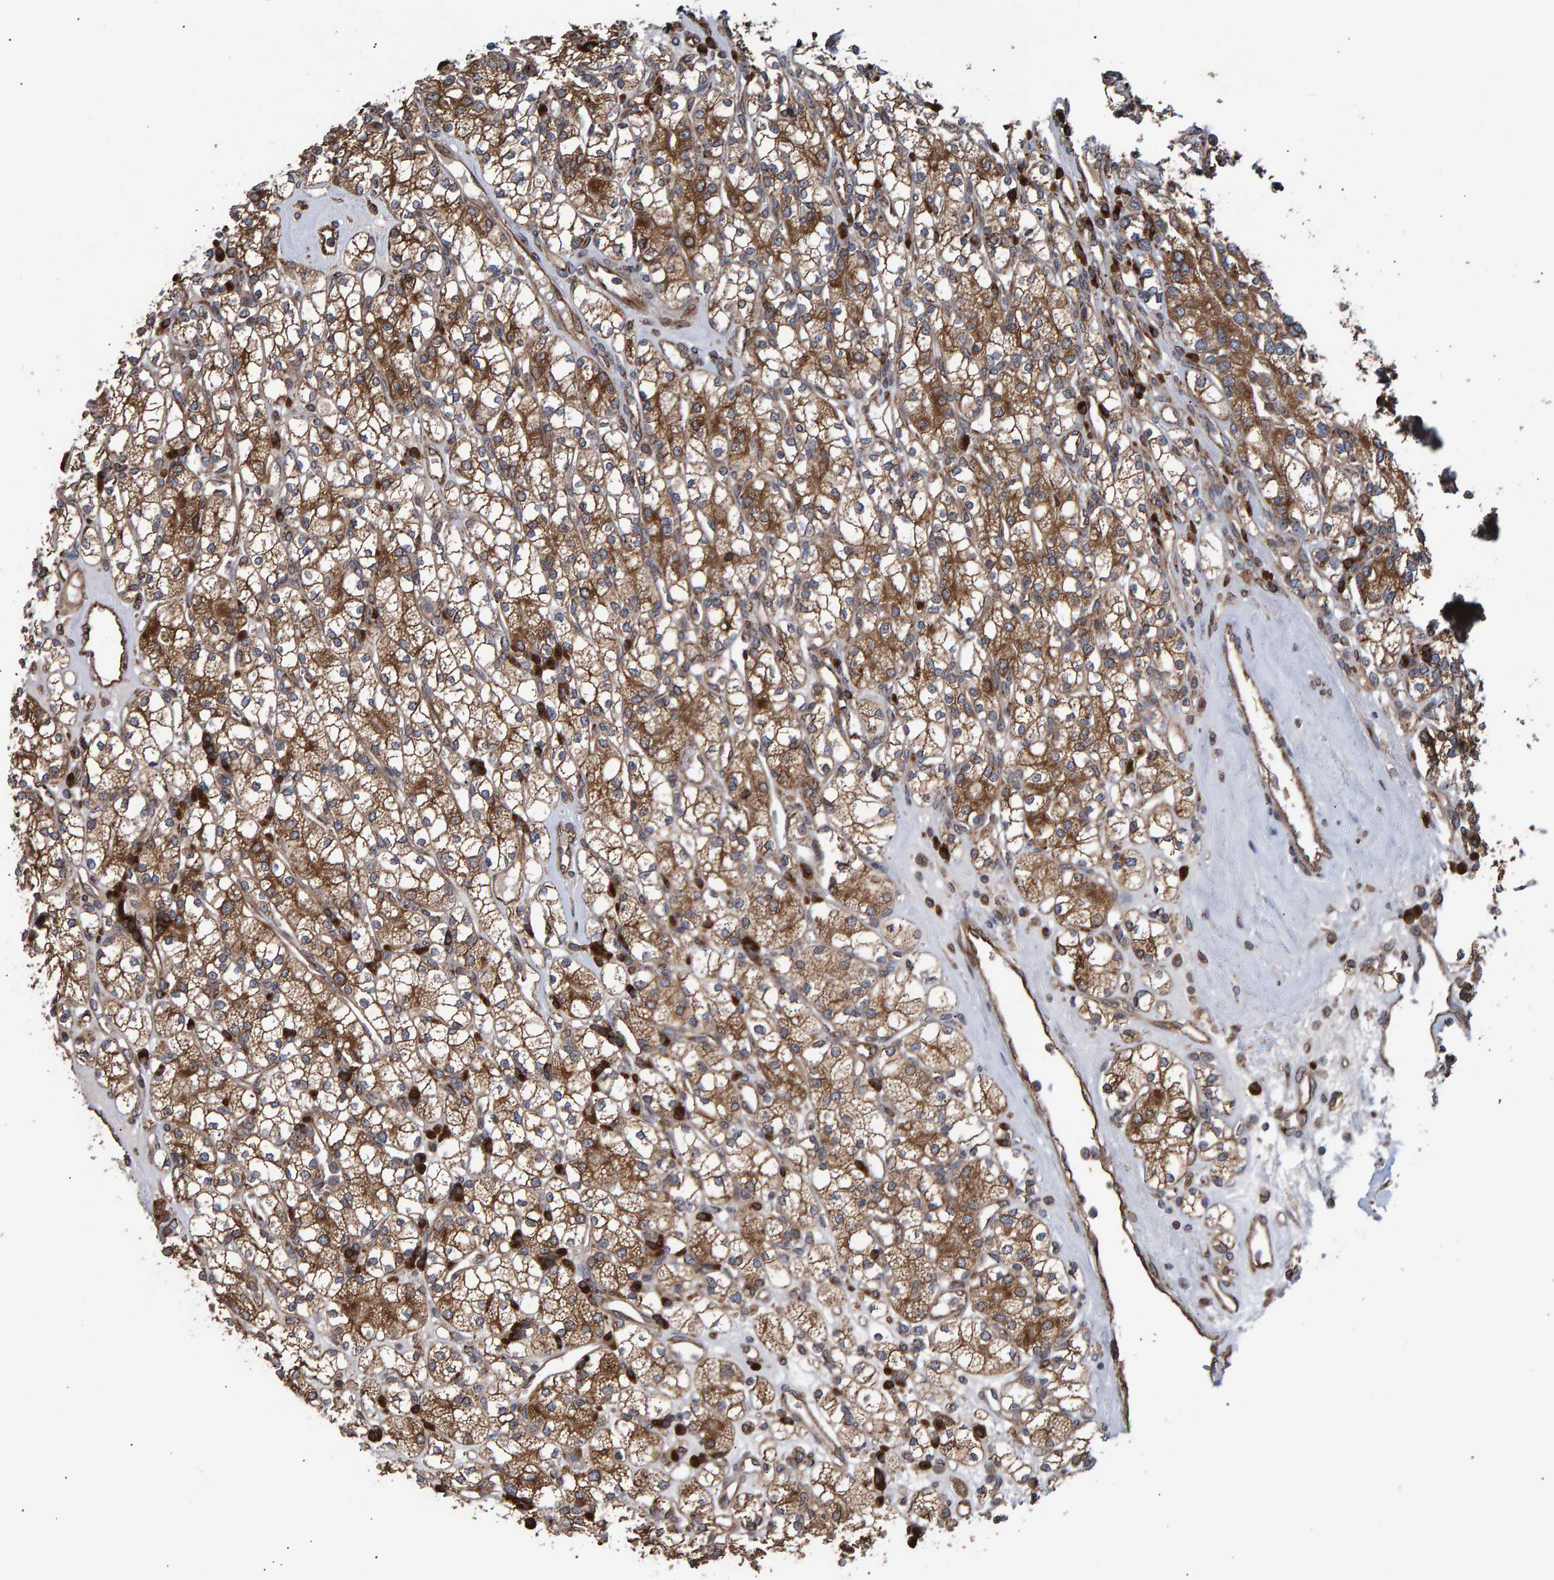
{"staining": {"intensity": "moderate", "quantity": ">75%", "location": "cytoplasmic/membranous"}, "tissue": "renal cancer", "cell_type": "Tumor cells", "image_type": "cancer", "snomed": [{"axis": "morphology", "description": "Adenocarcinoma, NOS"}, {"axis": "topography", "description": "Kidney"}], "caption": "Brown immunohistochemical staining in human renal cancer (adenocarcinoma) demonstrates moderate cytoplasmic/membranous expression in approximately >75% of tumor cells. (Stains: DAB in brown, nuclei in blue, Microscopy: brightfield microscopy at high magnification).", "gene": "FAM117A", "patient": {"sex": "male", "age": 77}}